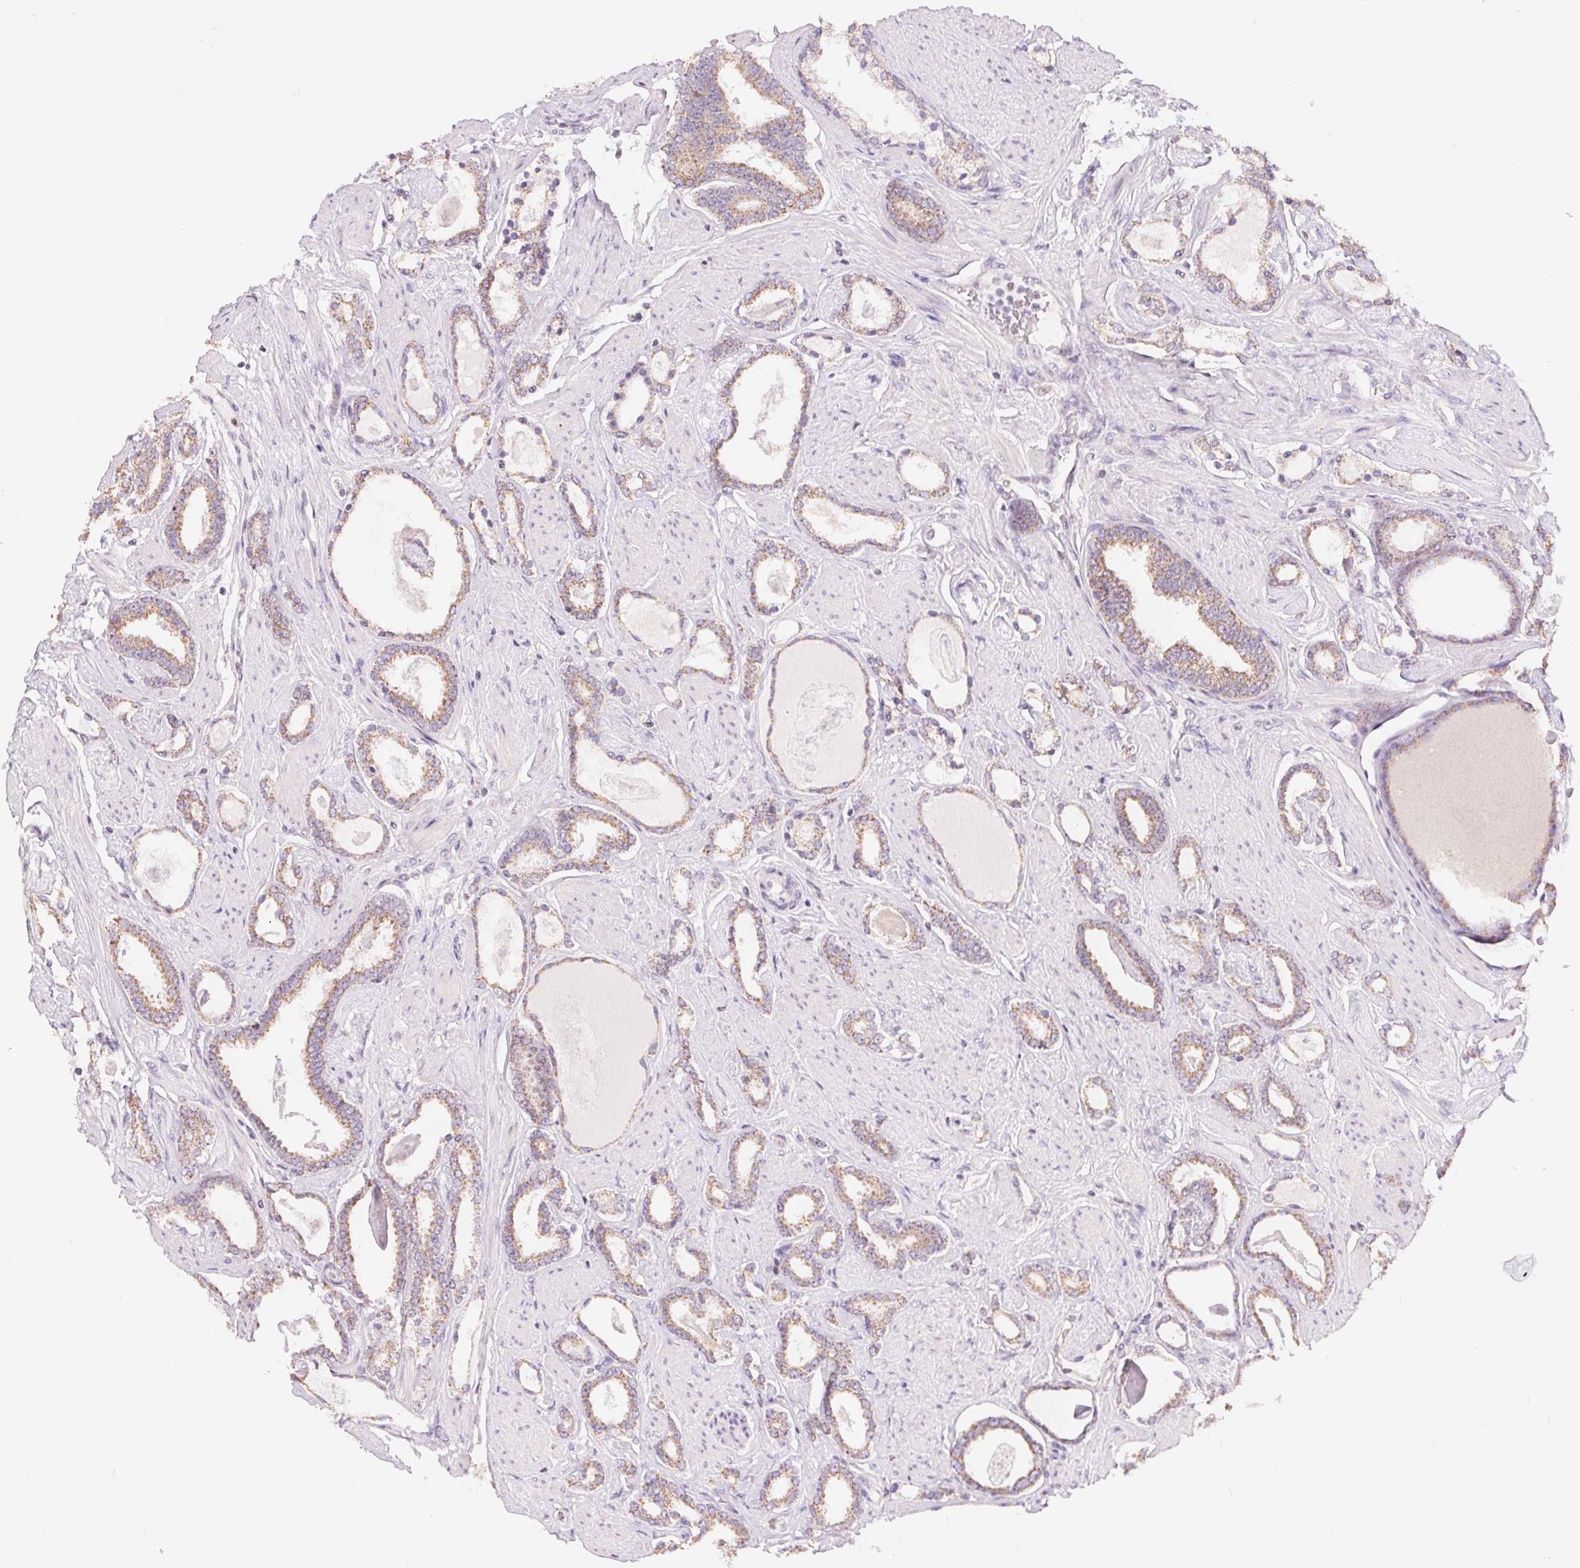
{"staining": {"intensity": "moderate", "quantity": ">75%", "location": "cytoplasmic/membranous"}, "tissue": "prostate cancer", "cell_type": "Tumor cells", "image_type": "cancer", "snomed": [{"axis": "morphology", "description": "Adenocarcinoma, High grade"}, {"axis": "topography", "description": "Prostate"}], "caption": "An IHC histopathology image of neoplastic tissue is shown. Protein staining in brown shows moderate cytoplasmic/membranous positivity in high-grade adenocarcinoma (prostate) within tumor cells. (IHC, brightfield microscopy, high magnification).", "gene": "POU2F2", "patient": {"sex": "male", "age": 63}}